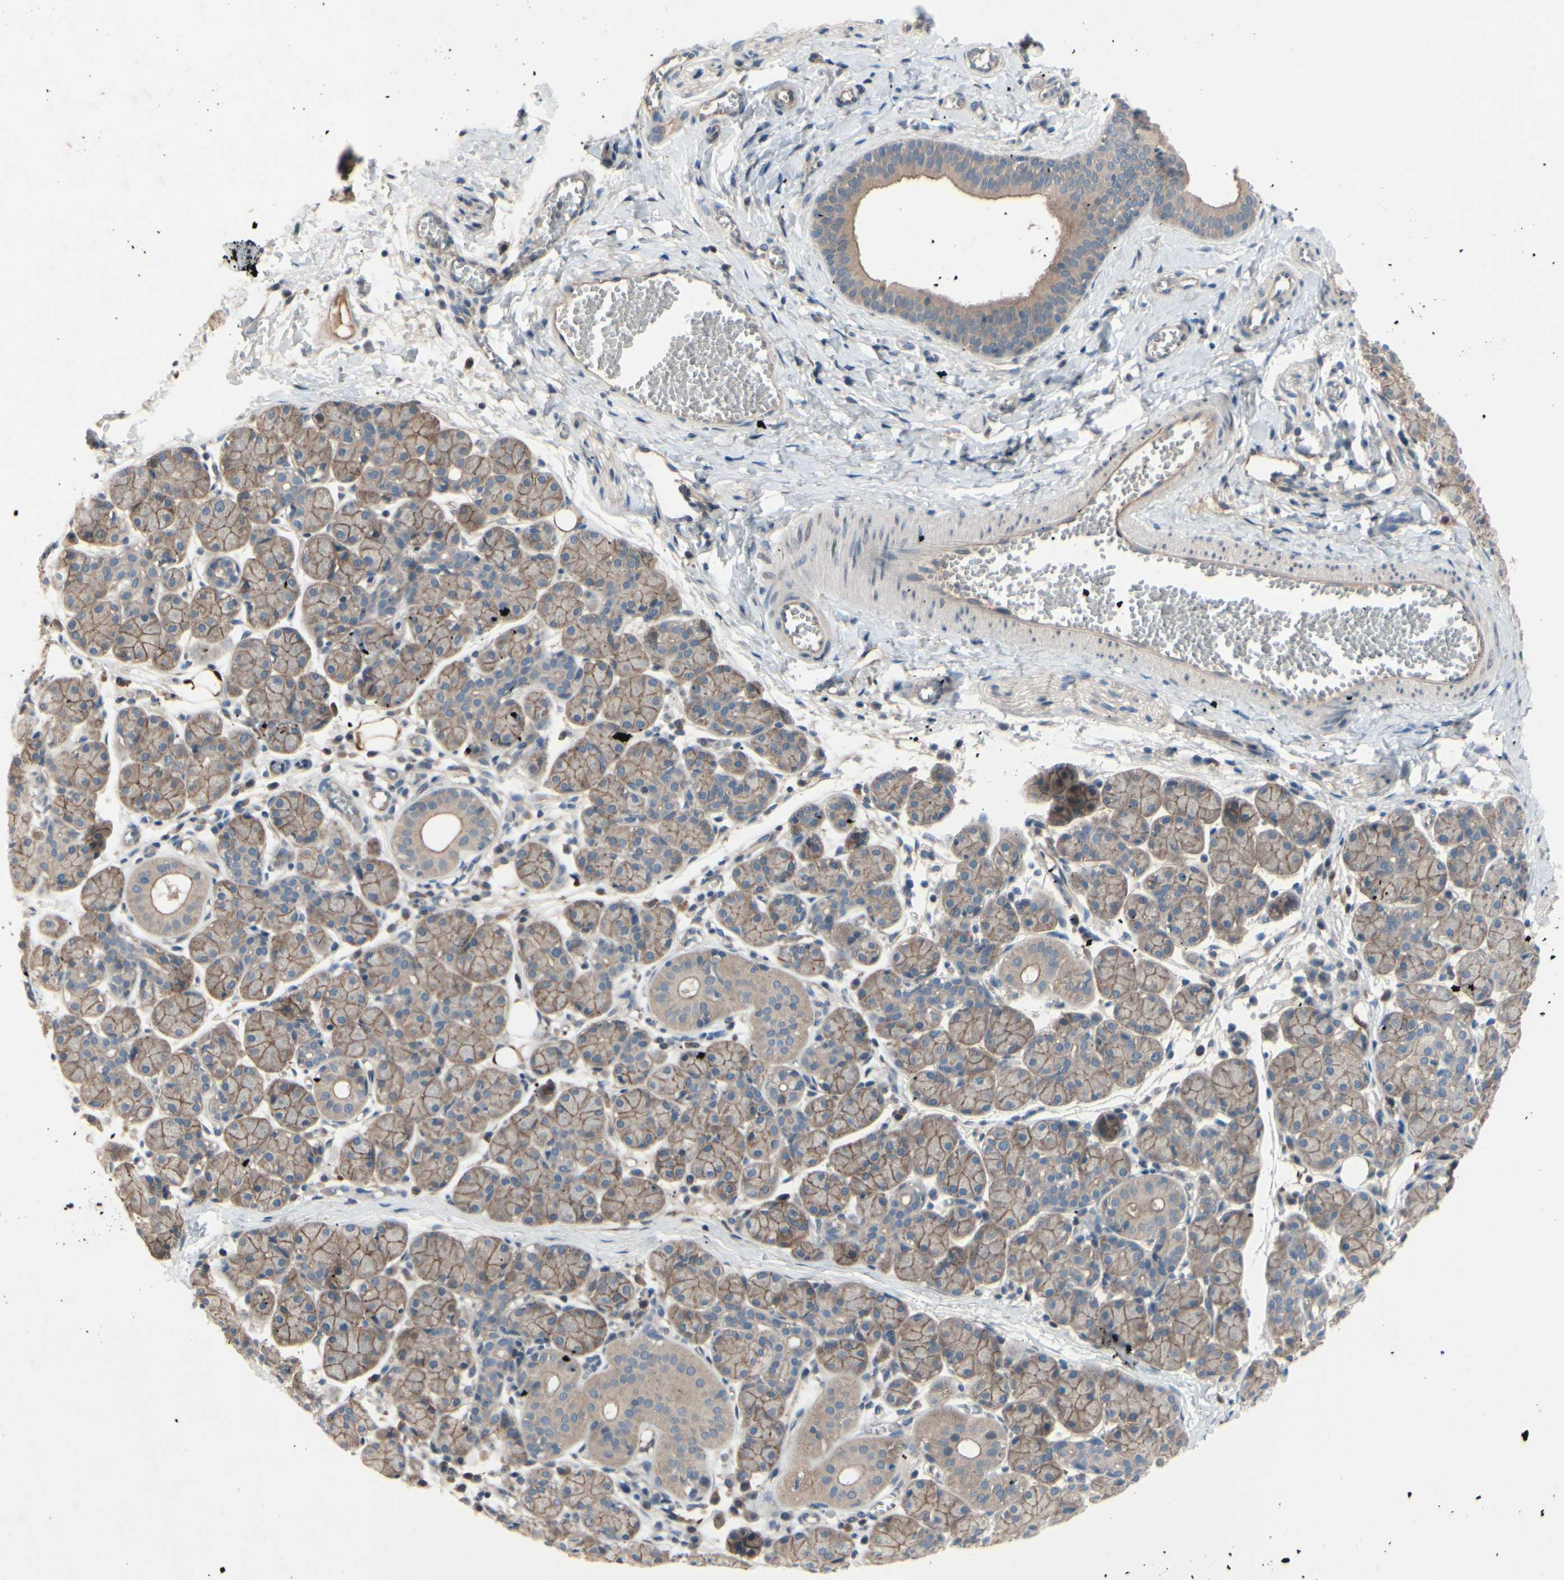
{"staining": {"intensity": "moderate", "quantity": ">75%", "location": "cytoplasmic/membranous"}, "tissue": "salivary gland", "cell_type": "Glandular cells", "image_type": "normal", "snomed": [{"axis": "morphology", "description": "Normal tissue, NOS"}, {"axis": "morphology", "description": "Inflammation, NOS"}, {"axis": "topography", "description": "Lymph node"}, {"axis": "topography", "description": "Salivary gland"}], "caption": "Moderate cytoplasmic/membranous positivity is identified in about >75% of glandular cells in normal salivary gland. The staining was performed using DAB to visualize the protein expression in brown, while the nuclei were stained in blue with hematoxylin (Magnification: 20x).", "gene": "ICAM5", "patient": {"sex": "male", "age": 3}}